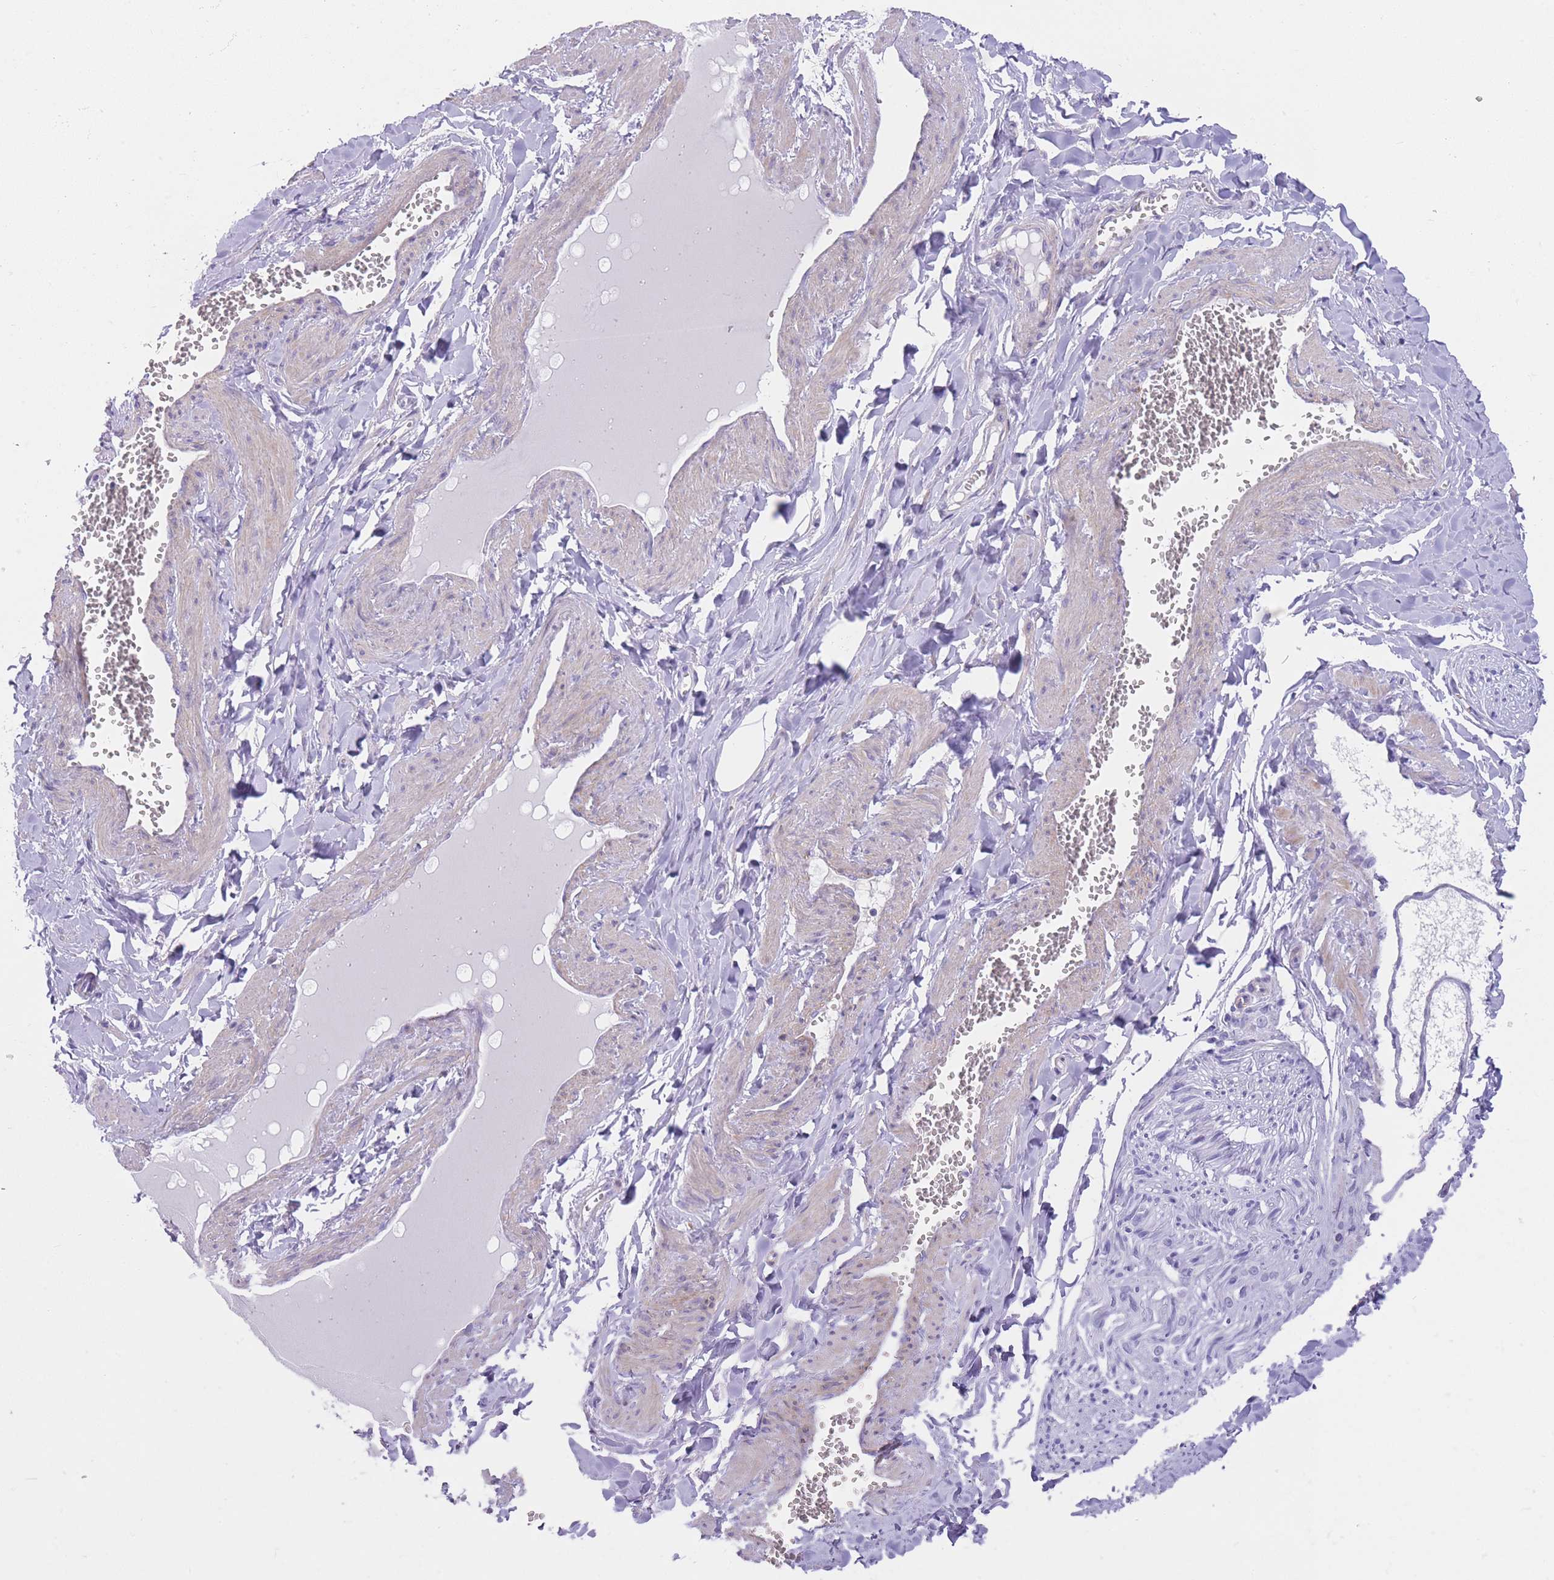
{"staining": {"intensity": "negative", "quantity": "none", "location": "none"}, "tissue": "adipose tissue", "cell_type": "Adipocytes", "image_type": "normal", "snomed": [{"axis": "morphology", "description": "Normal tissue, NOS"}, {"axis": "topography", "description": "Soft tissue"}, {"axis": "topography", "description": "Adipose tissue"}, {"axis": "topography", "description": "Vascular tissue"}, {"axis": "topography", "description": "Peripheral nerve tissue"}], "caption": "DAB immunohistochemical staining of benign adipose tissue reveals no significant expression in adipocytes. Brightfield microscopy of immunohistochemistry (IHC) stained with DAB (3,3'-diaminobenzidine) (brown) and hematoxylin (blue), captured at high magnification.", "gene": "OR11H12", "patient": {"sex": "male", "age": 46}}